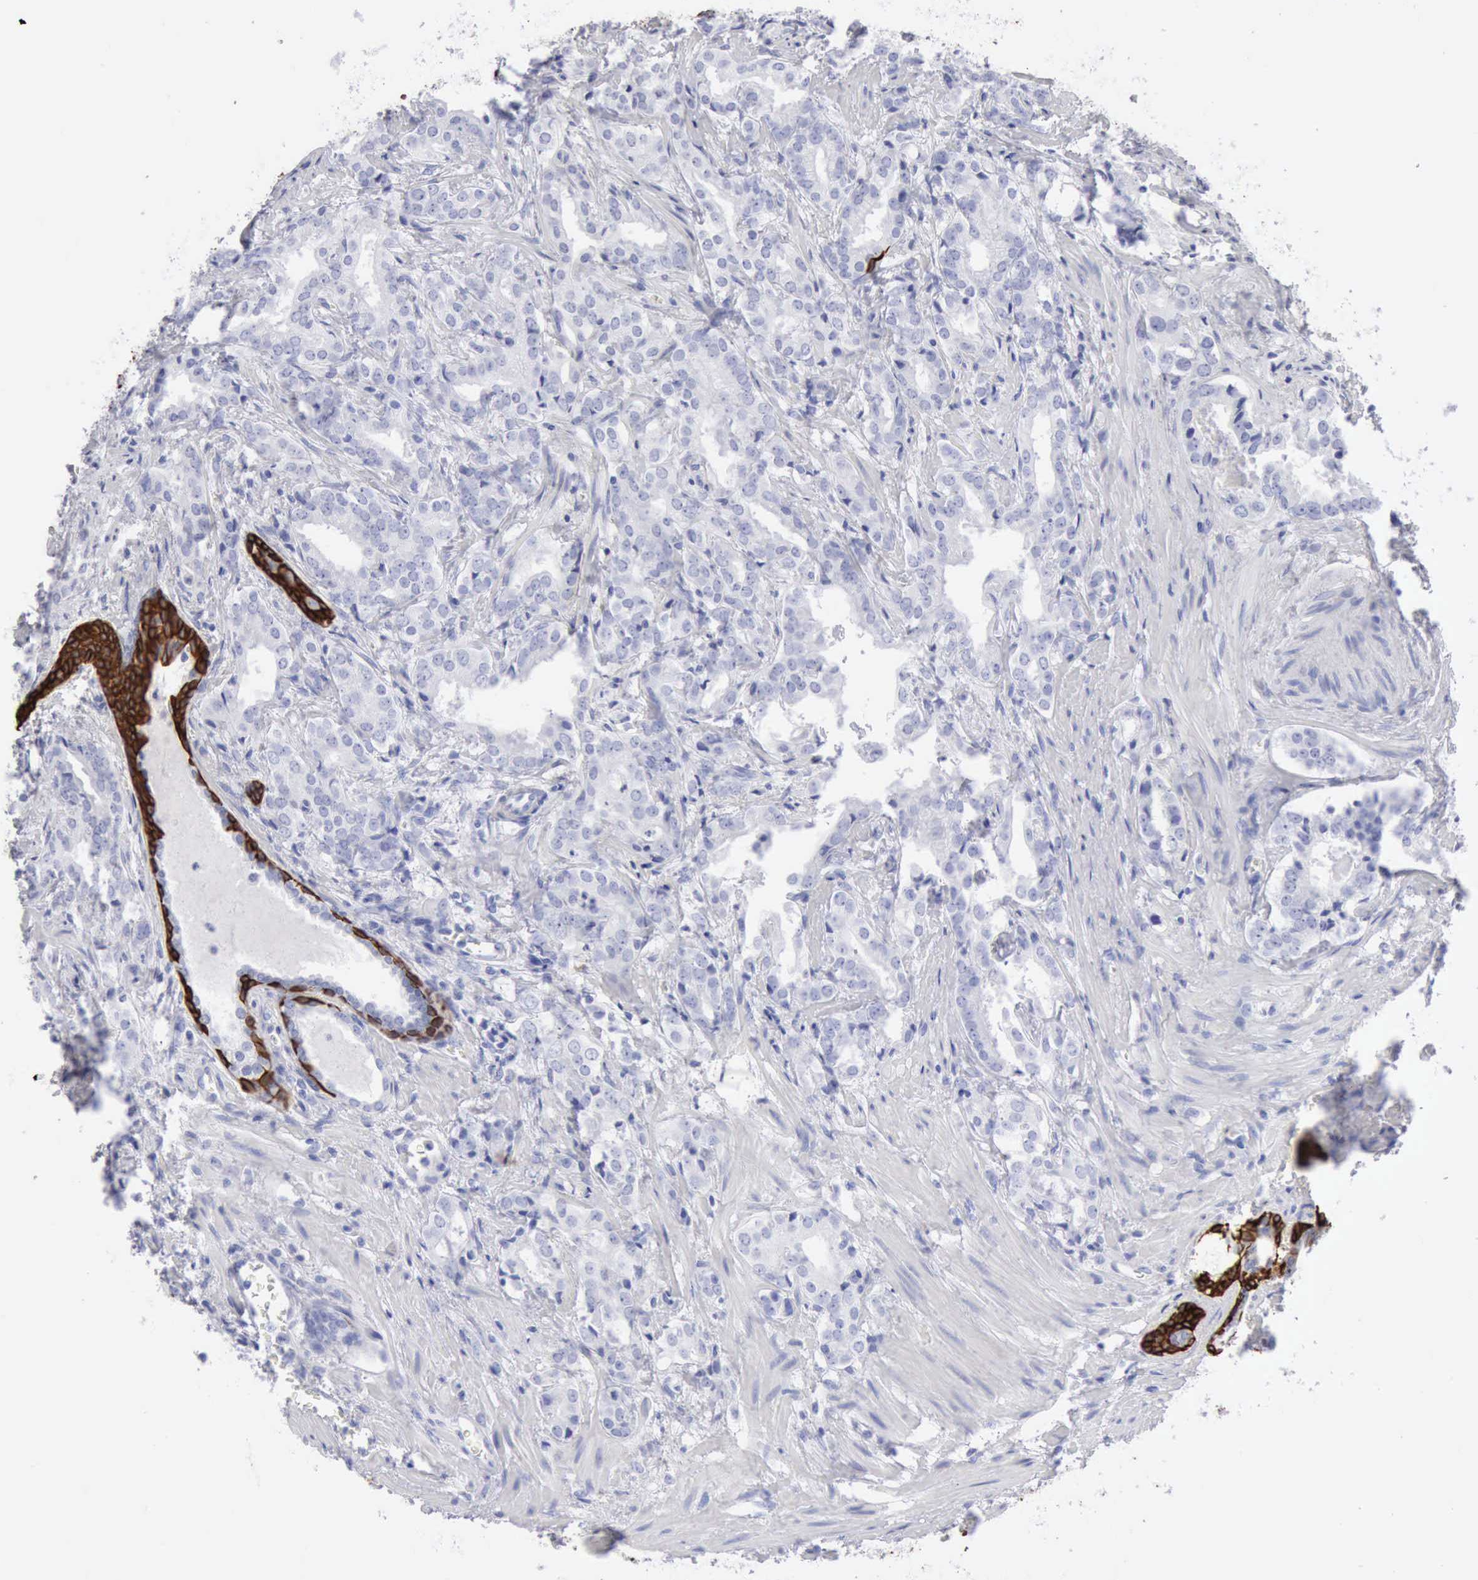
{"staining": {"intensity": "negative", "quantity": "none", "location": "none"}, "tissue": "prostate cancer", "cell_type": "Tumor cells", "image_type": "cancer", "snomed": [{"axis": "morphology", "description": "Adenocarcinoma, Medium grade"}, {"axis": "topography", "description": "Prostate"}], "caption": "A photomicrograph of medium-grade adenocarcinoma (prostate) stained for a protein demonstrates no brown staining in tumor cells.", "gene": "KRT5", "patient": {"sex": "male", "age": 64}}